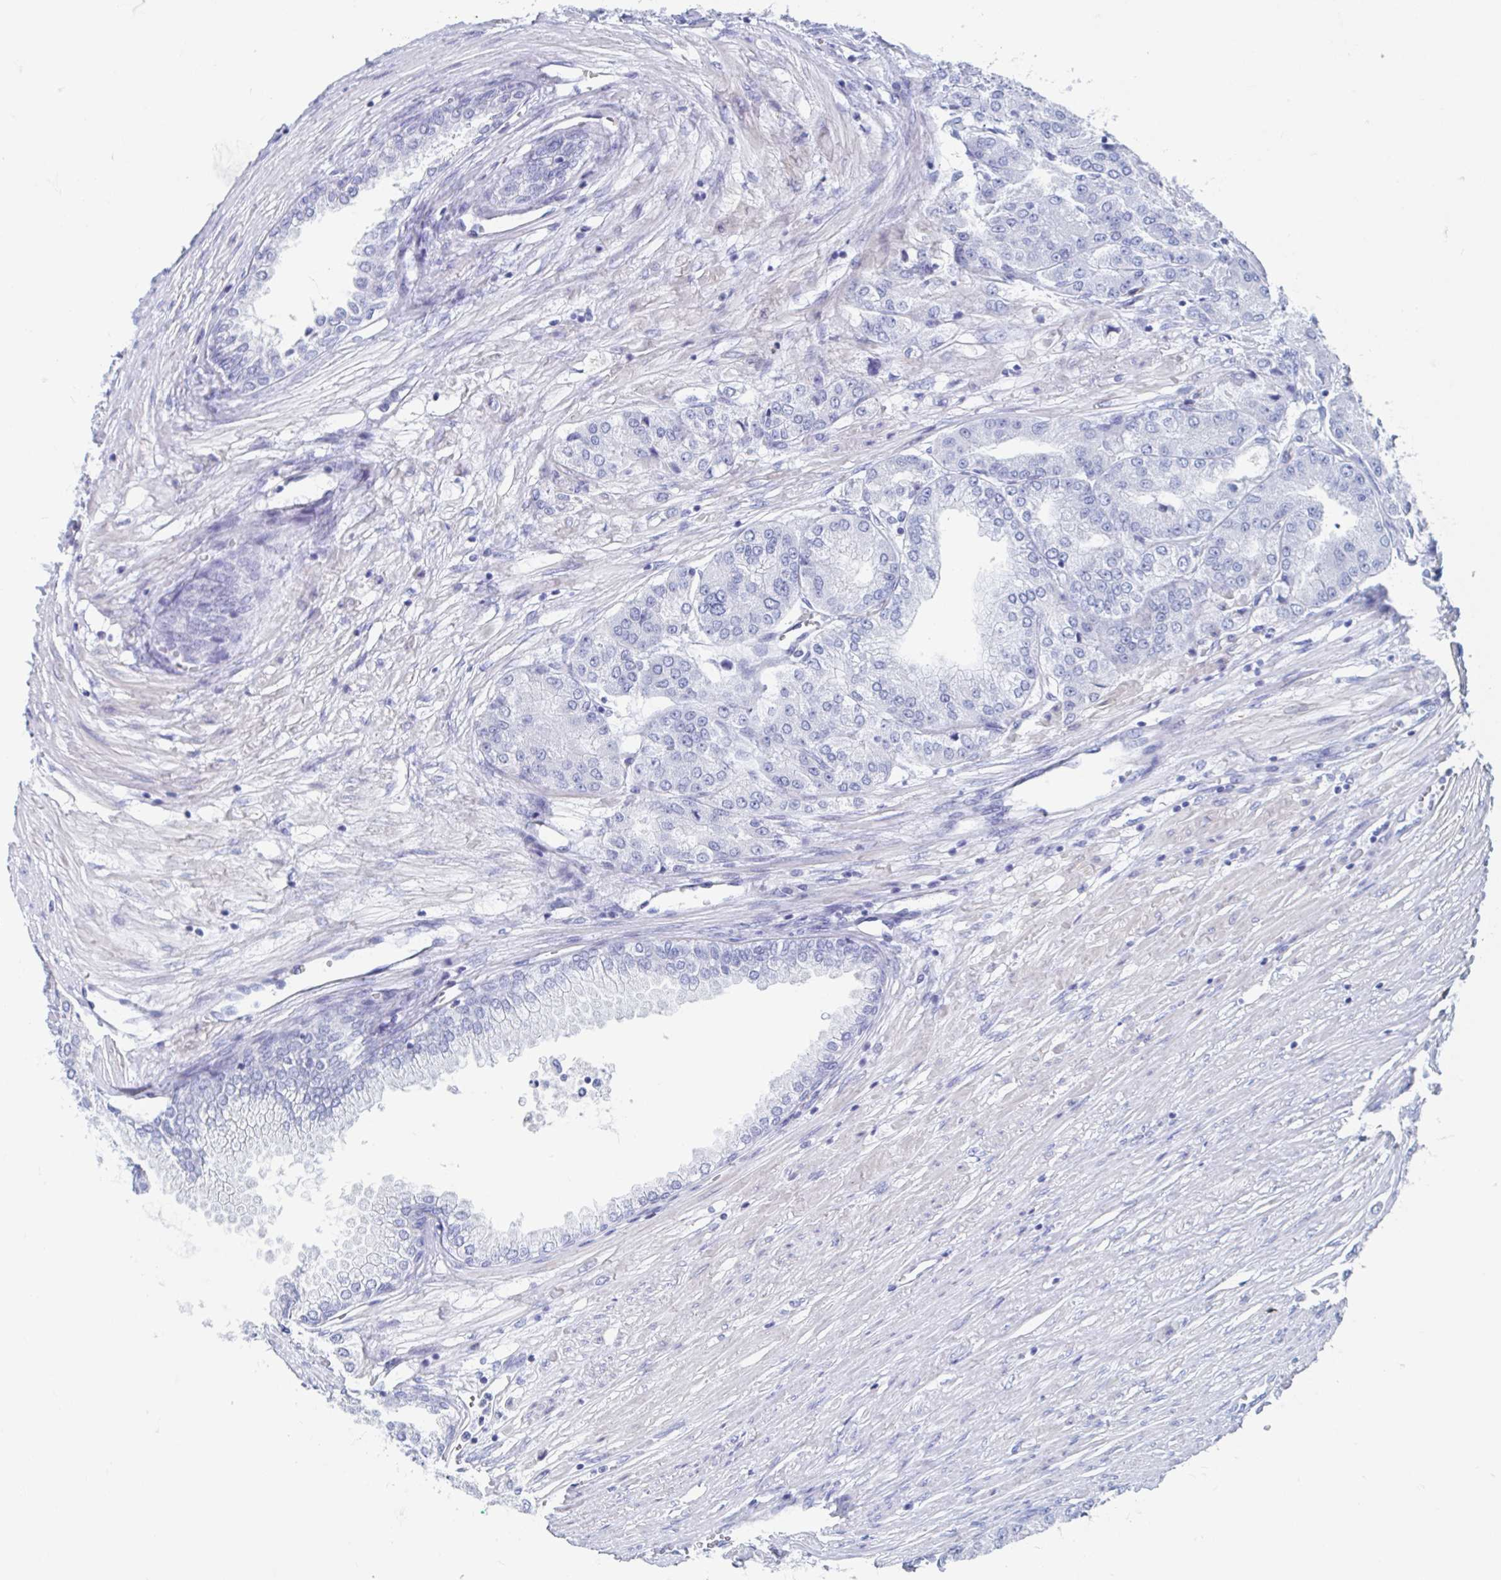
{"staining": {"intensity": "negative", "quantity": "none", "location": "none"}, "tissue": "prostate cancer", "cell_type": "Tumor cells", "image_type": "cancer", "snomed": [{"axis": "morphology", "description": "Adenocarcinoma, High grade"}, {"axis": "topography", "description": "Prostate"}], "caption": "Prostate high-grade adenocarcinoma stained for a protein using immunohistochemistry (IHC) demonstrates no expression tumor cells.", "gene": "SHCBP1L", "patient": {"sex": "male", "age": 61}}